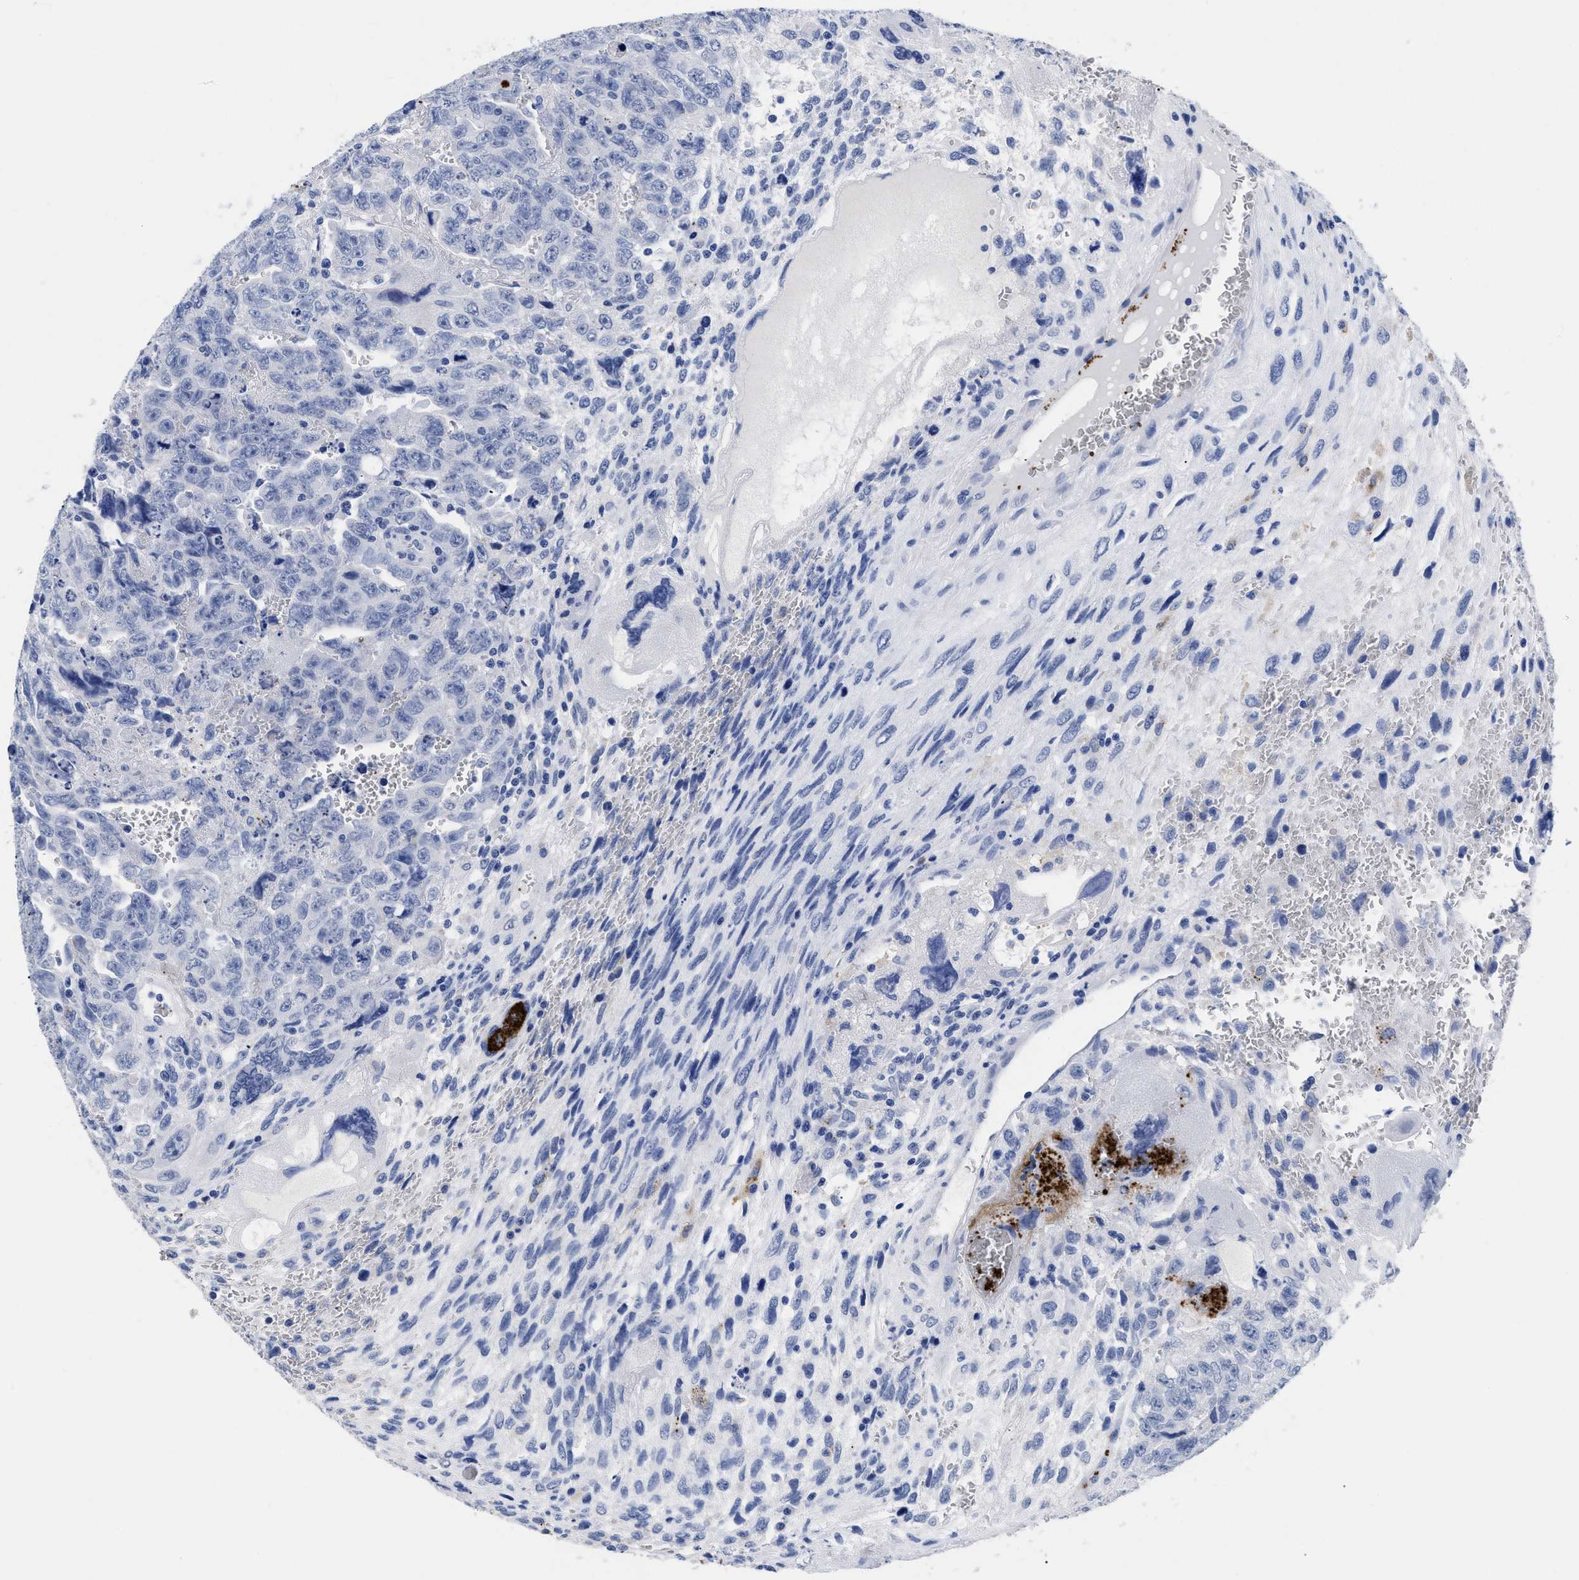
{"staining": {"intensity": "negative", "quantity": "none", "location": "none"}, "tissue": "testis cancer", "cell_type": "Tumor cells", "image_type": "cancer", "snomed": [{"axis": "morphology", "description": "Carcinoma, Embryonal, NOS"}, {"axis": "topography", "description": "Testis"}], "caption": "DAB immunohistochemical staining of human testis embryonal carcinoma demonstrates no significant expression in tumor cells.", "gene": "TREML1", "patient": {"sex": "male", "age": 28}}